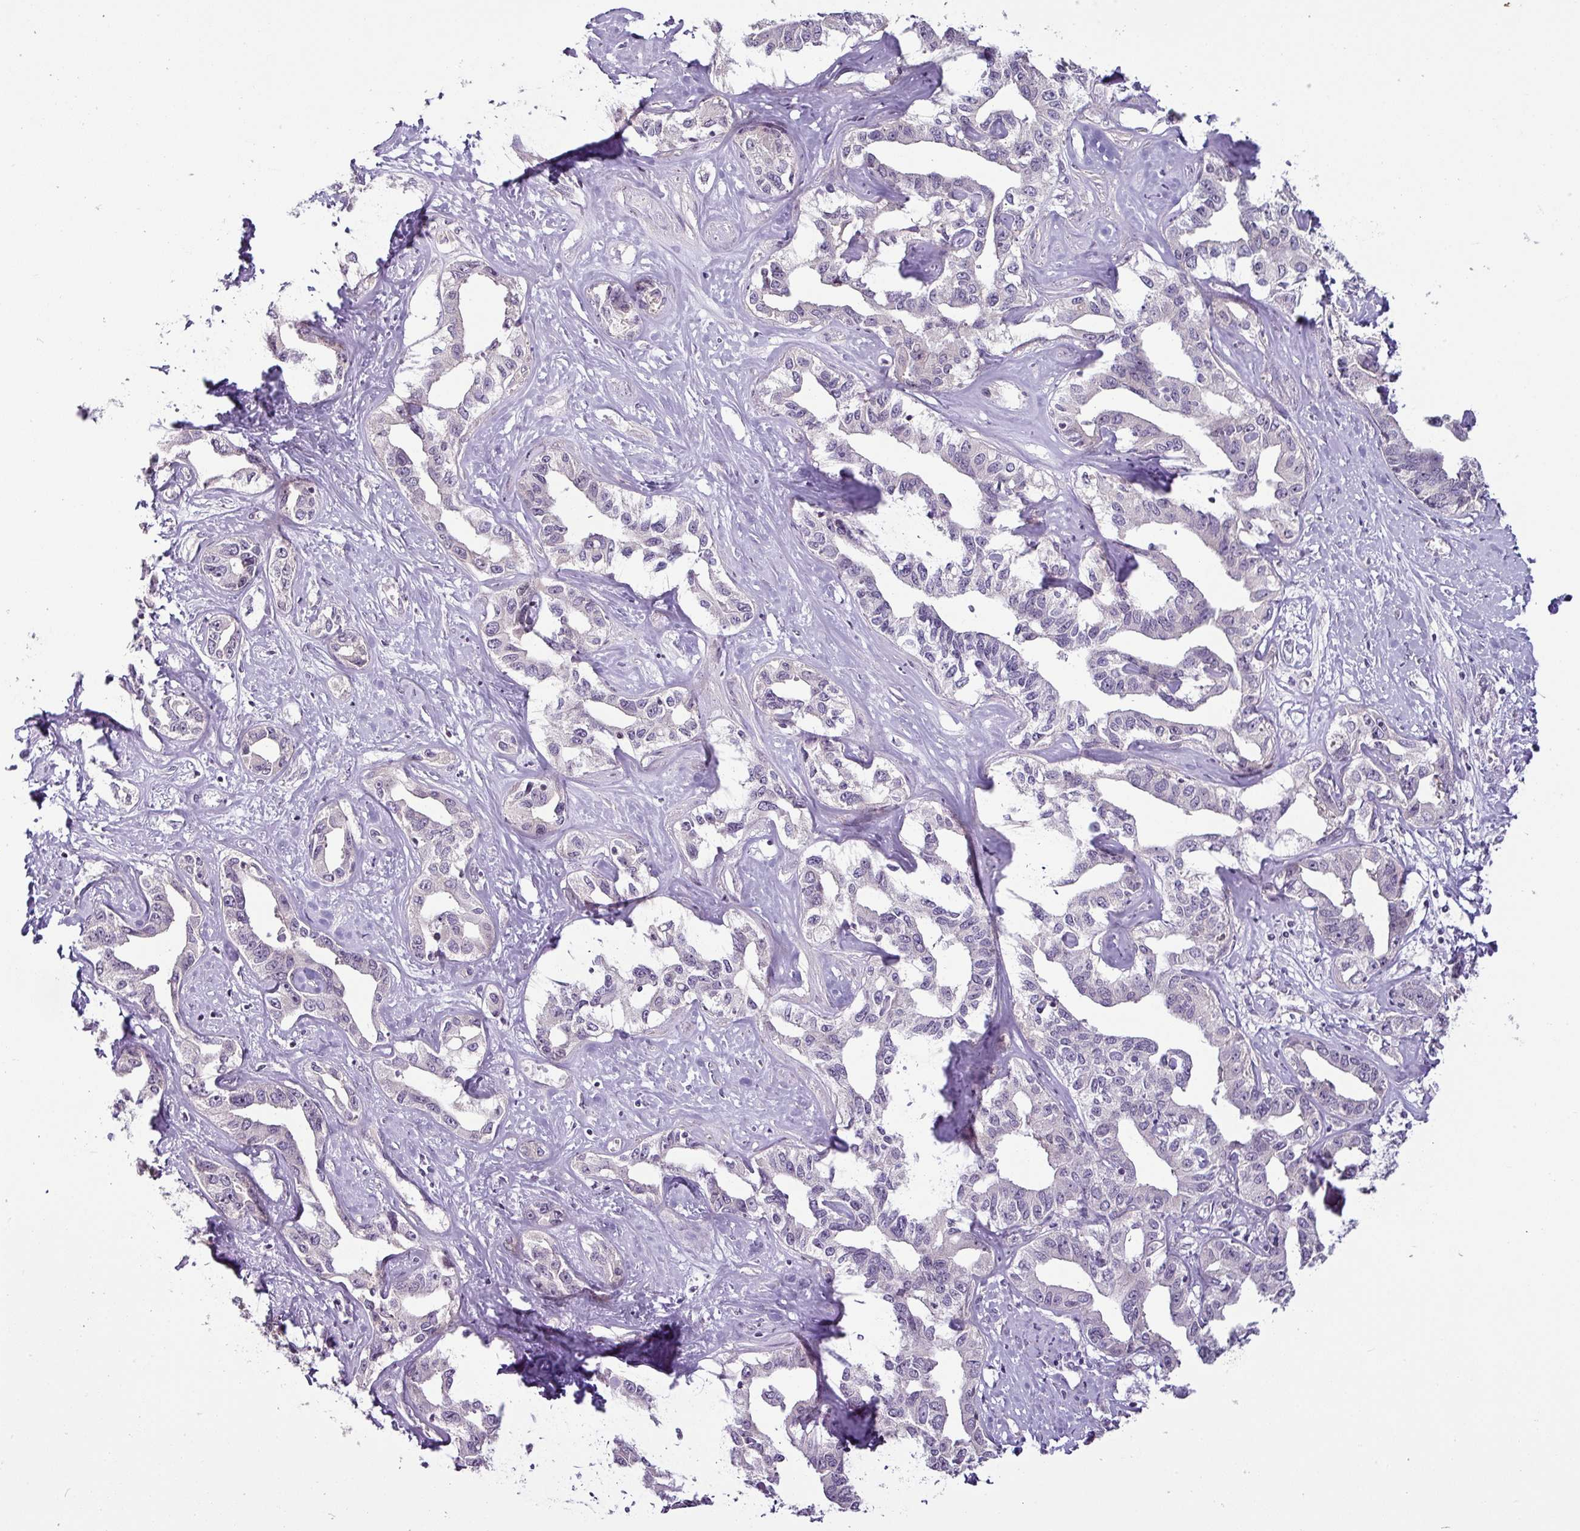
{"staining": {"intensity": "negative", "quantity": "none", "location": "none"}, "tissue": "liver cancer", "cell_type": "Tumor cells", "image_type": "cancer", "snomed": [{"axis": "morphology", "description": "Cholangiocarcinoma"}, {"axis": "topography", "description": "Liver"}], "caption": "The IHC photomicrograph has no significant expression in tumor cells of liver cholangiocarcinoma tissue.", "gene": "OR52D1", "patient": {"sex": "male", "age": 59}}